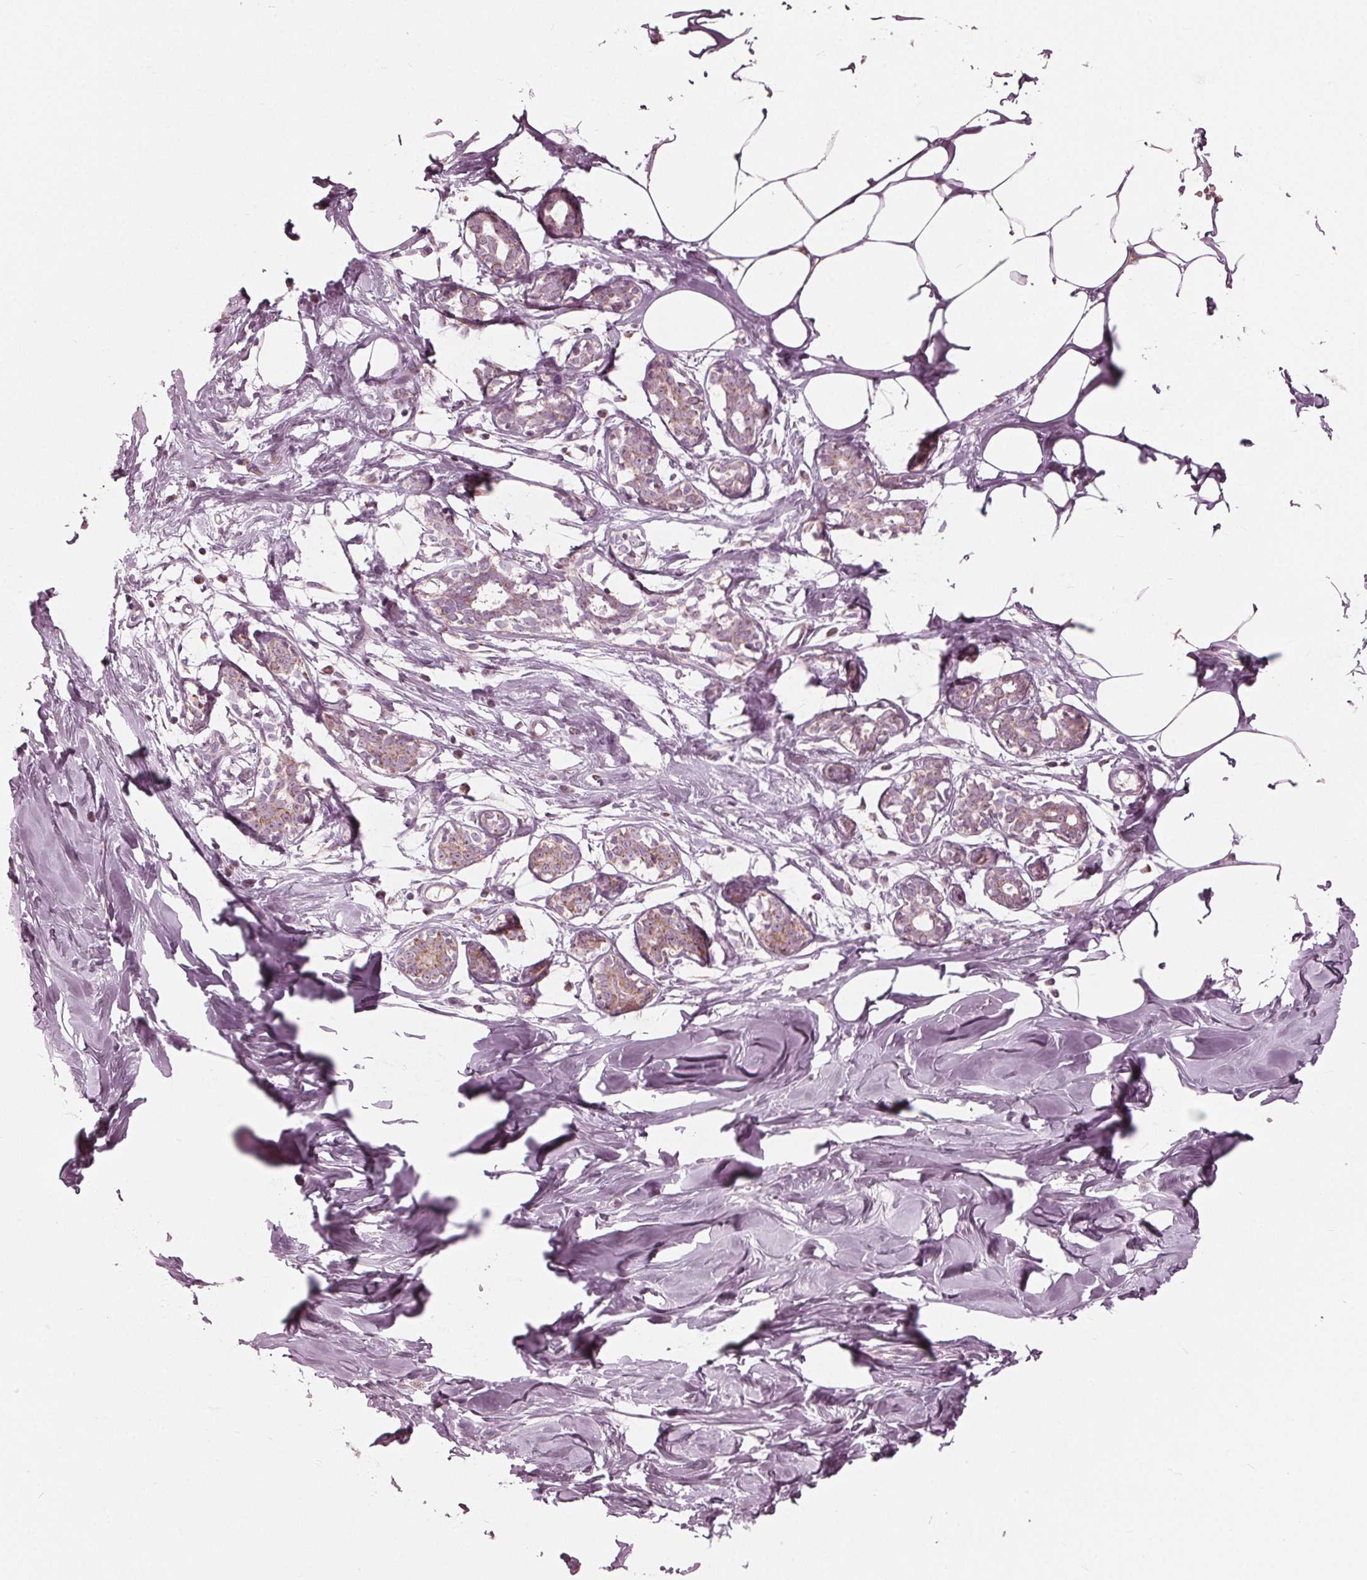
{"staining": {"intensity": "negative", "quantity": "none", "location": "none"}, "tissue": "breast", "cell_type": "Adipocytes", "image_type": "normal", "snomed": [{"axis": "morphology", "description": "Normal tissue, NOS"}, {"axis": "topography", "description": "Breast"}], "caption": "A micrograph of human breast is negative for staining in adipocytes. The staining is performed using DAB brown chromogen with nuclei counter-stained in using hematoxylin.", "gene": "CLN6", "patient": {"sex": "female", "age": 27}}